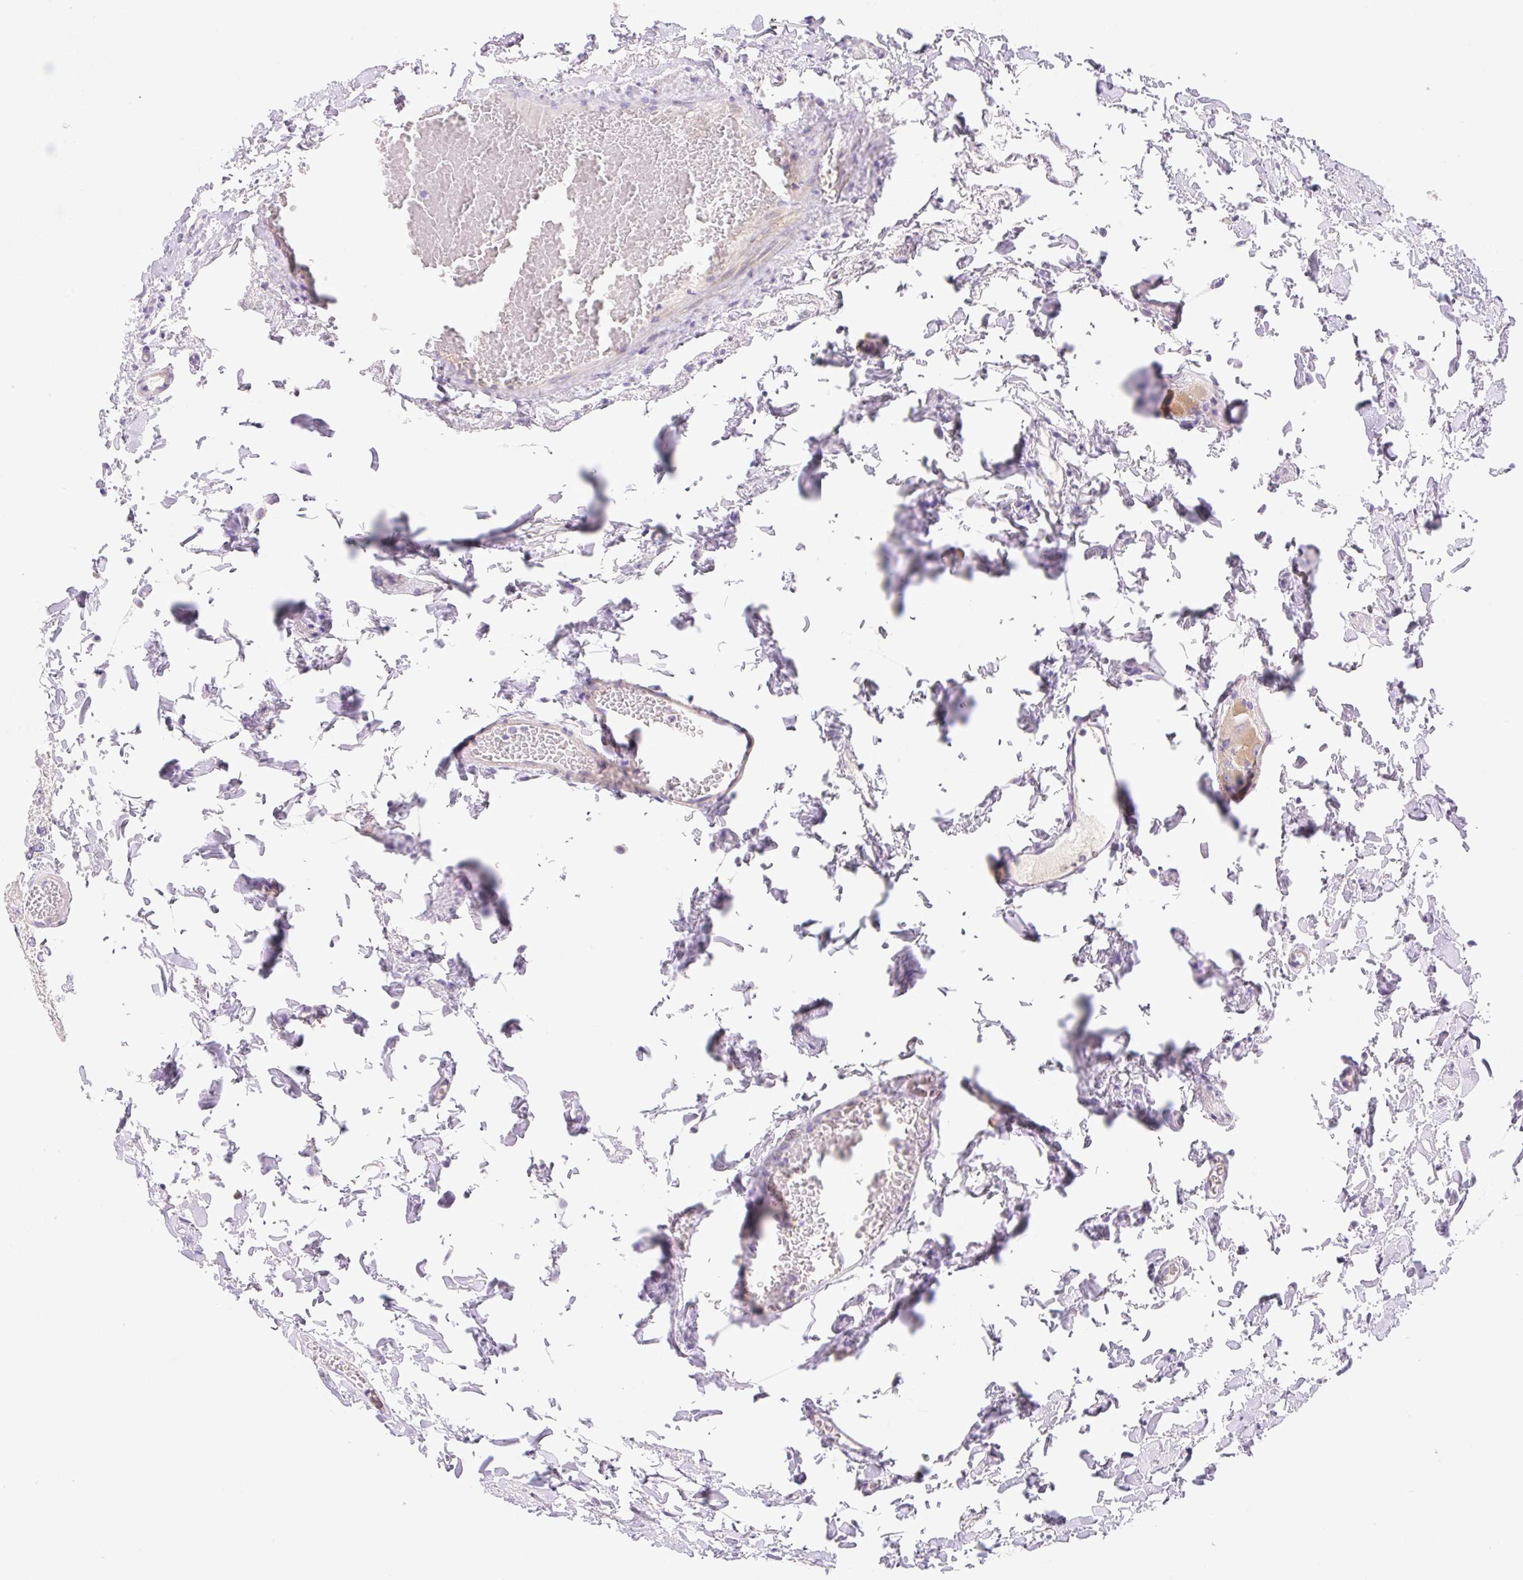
{"staining": {"intensity": "negative", "quantity": "none", "location": "none"}, "tissue": "colon", "cell_type": "Endothelial cells", "image_type": "normal", "snomed": [{"axis": "morphology", "description": "Normal tissue, NOS"}, {"axis": "topography", "description": "Colon"}], "caption": "A high-resolution image shows immunohistochemistry staining of unremarkable colon, which displays no significant expression in endothelial cells. (DAB IHC visualized using brightfield microscopy, high magnification).", "gene": "DENND5A", "patient": {"sex": "male", "age": 84}}